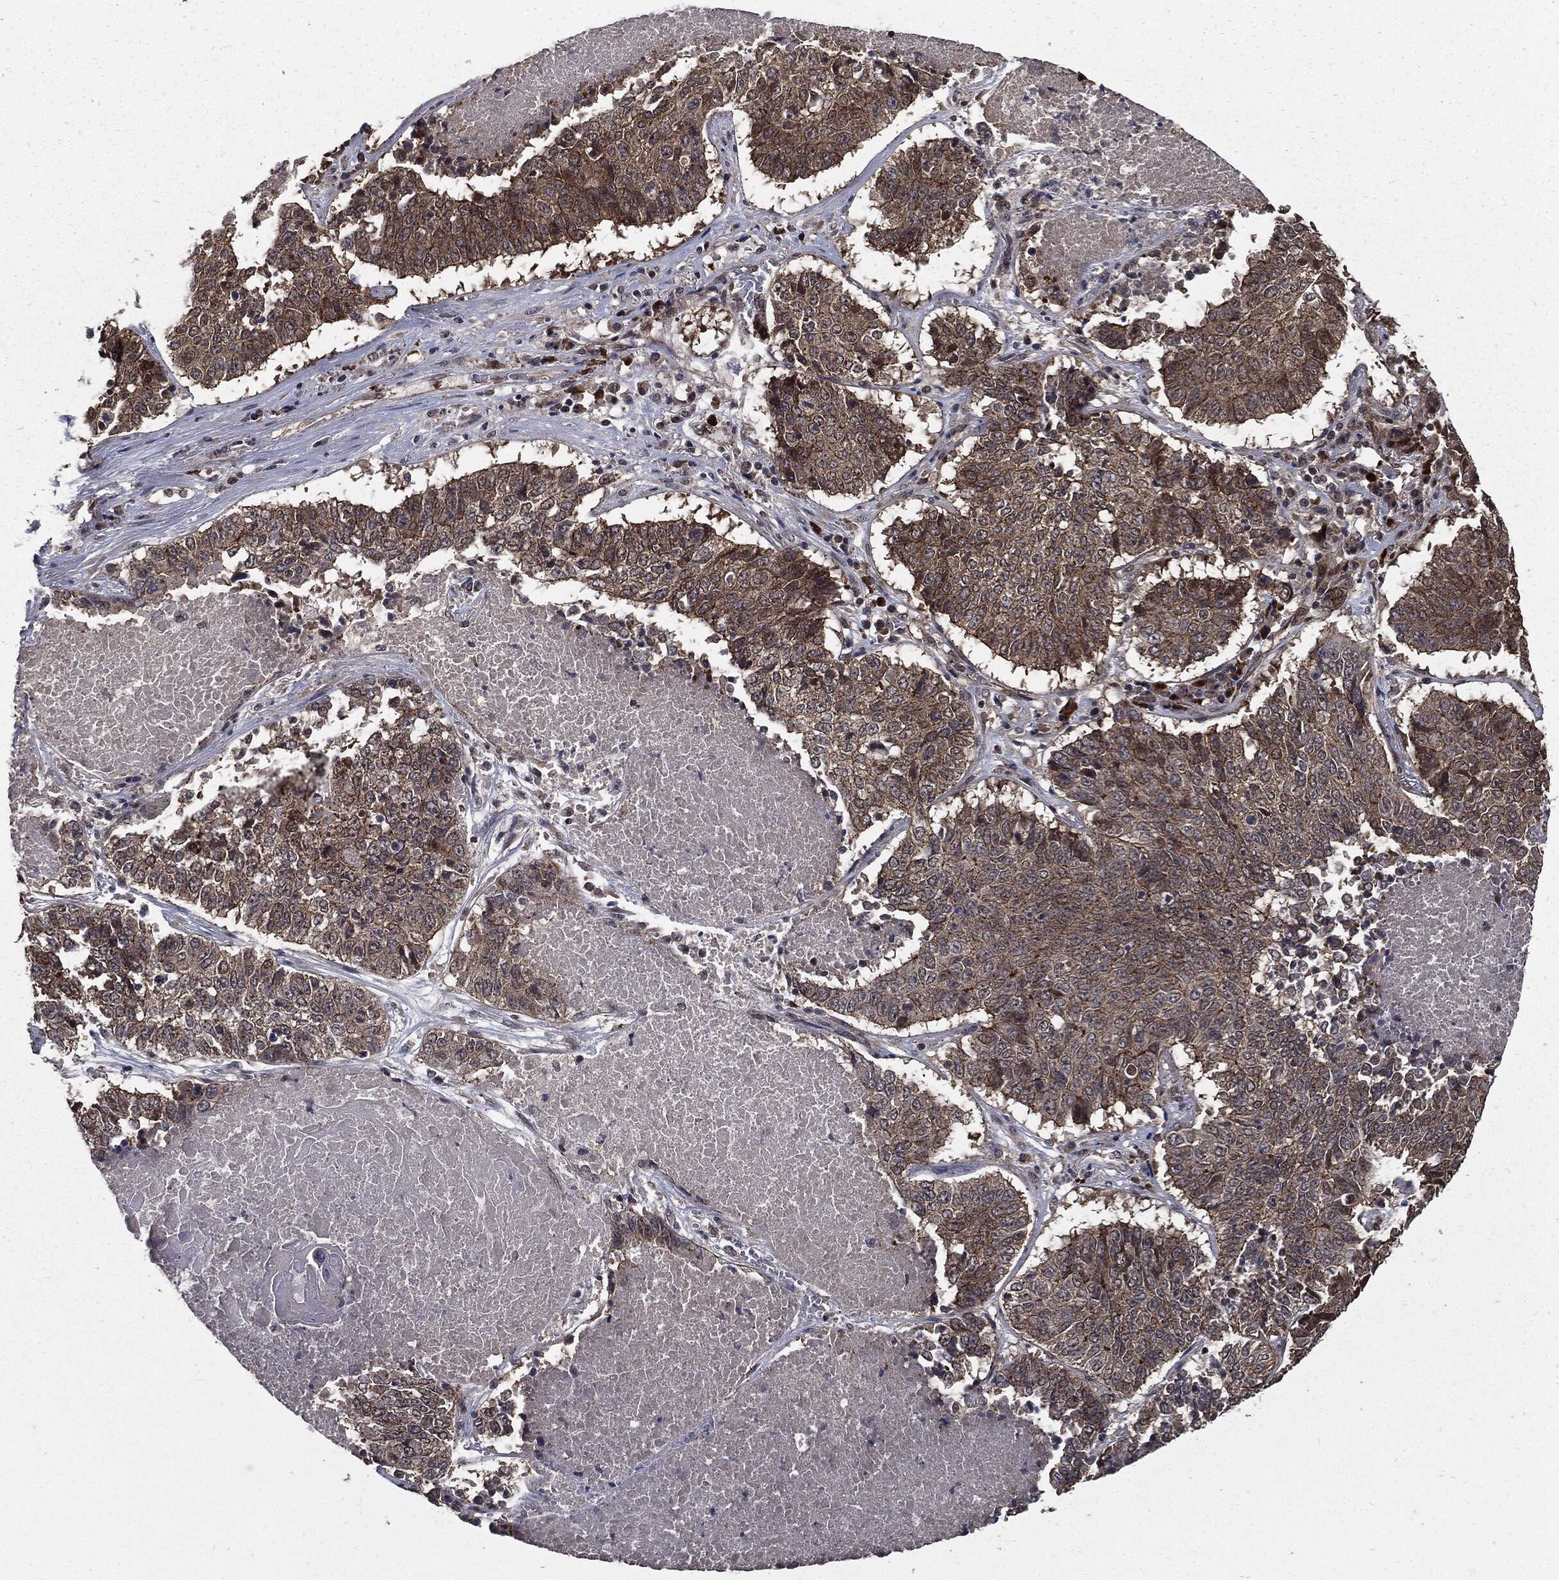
{"staining": {"intensity": "moderate", "quantity": "<25%", "location": "cytoplasmic/membranous"}, "tissue": "lung cancer", "cell_type": "Tumor cells", "image_type": "cancer", "snomed": [{"axis": "morphology", "description": "Squamous cell carcinoma, NOS"}, {"axis": "topography", "description": "Lung"}], "caption": "Approximately <25% of tumor cells in human lung cancer show moderate cytoplasmic/membranous protein expression as visualized by brown immunohistochemical staining.", "gene": "PTPA", "patient": {"sex": "male", "age": 64}}